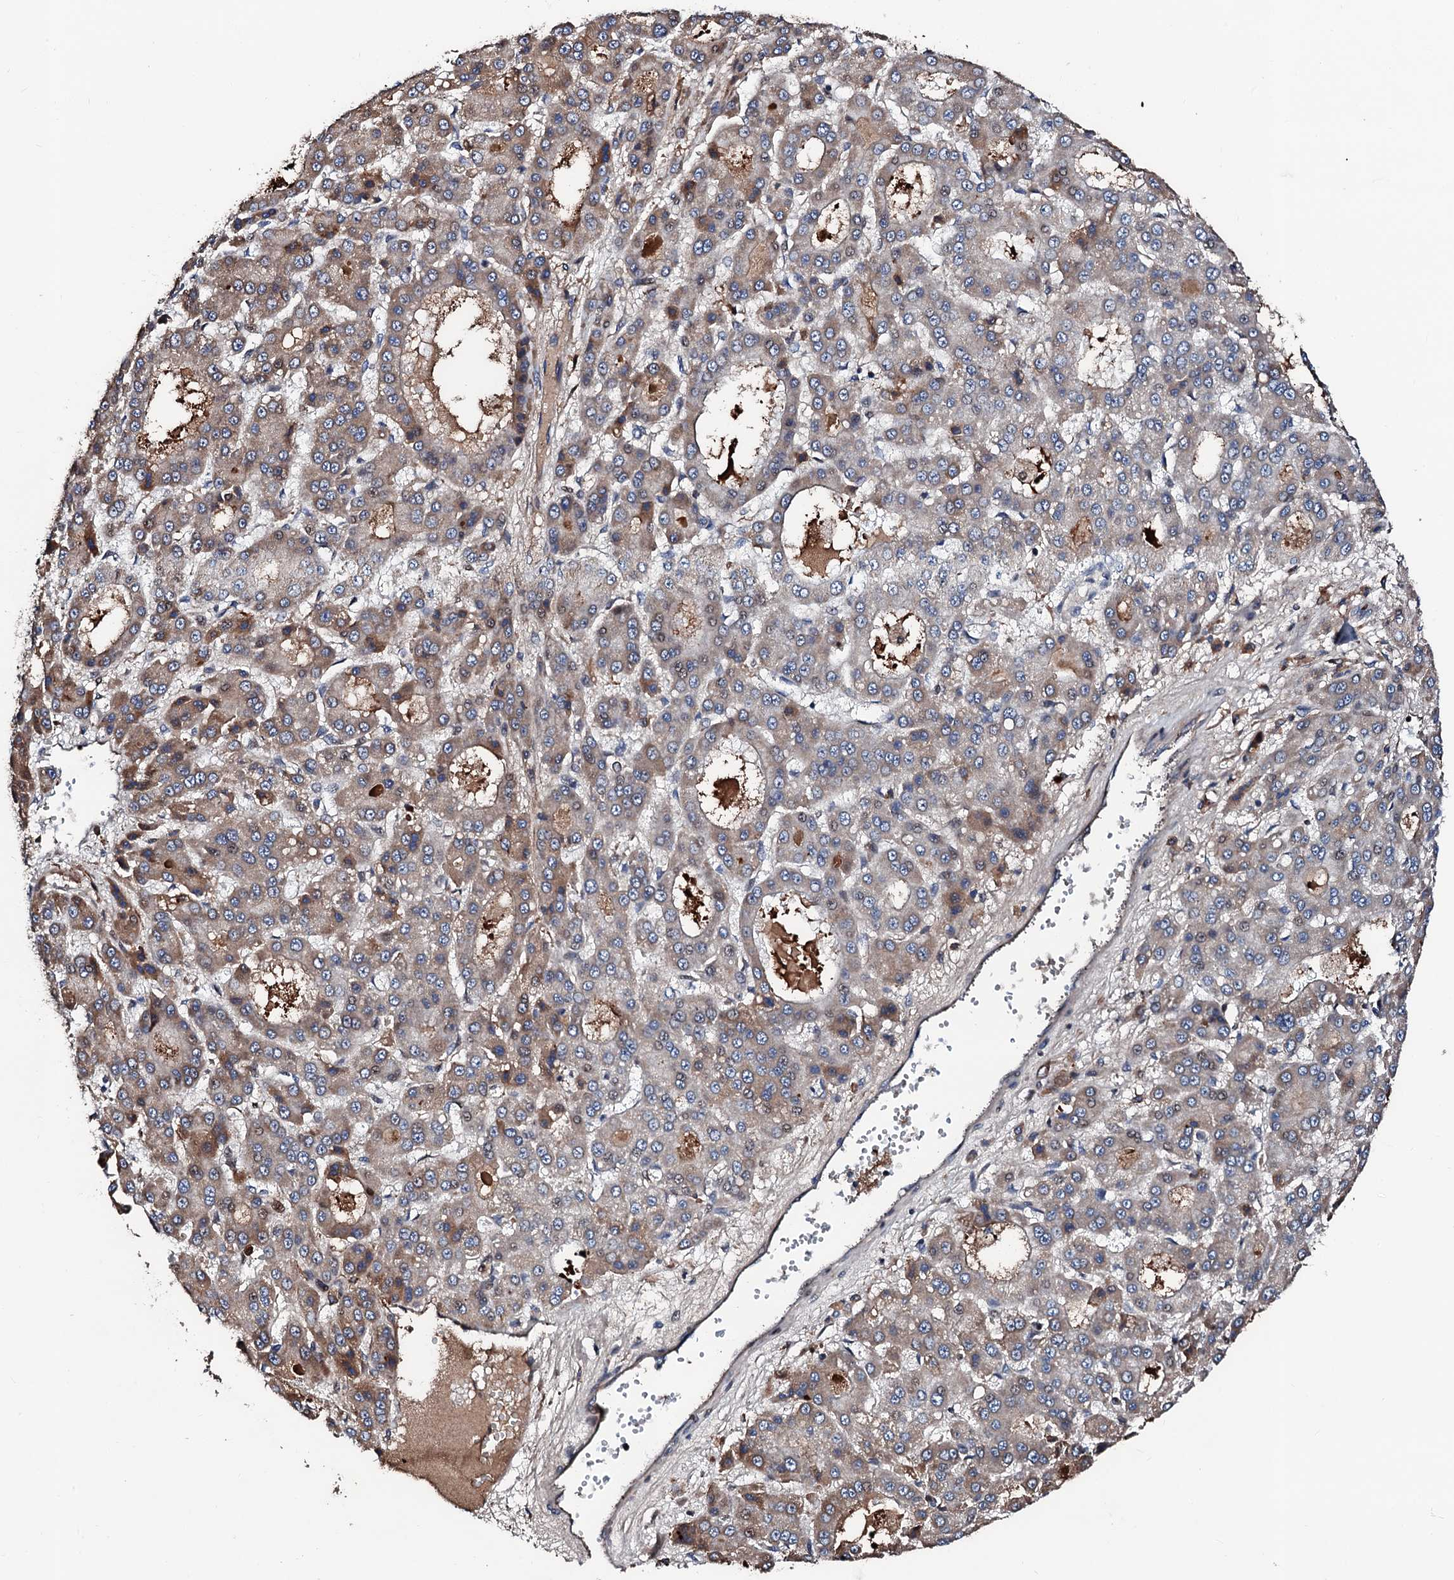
{"staining": {"intensity": "moderate", "quantity": "25%-75%", "location": "cytoplasmic/membranous"}, "tissue": "liver cancer", "cell_type": "Tumor cells", "image_type": "cancer", "snomed": [{"axis": "morphology", "description": "Carcinoma, Hepatocellular, NOS"}, {"axis": "topography", "description": "Liver"}], "caption": "Hepatocellular carcinoma (liver) stained with IHC shows moderate cytoplasmic/membranous expression in about 25%-75% of tumor cells.", "gene": "KIF18A", "patient": {"sex": "male", "age": 70}}